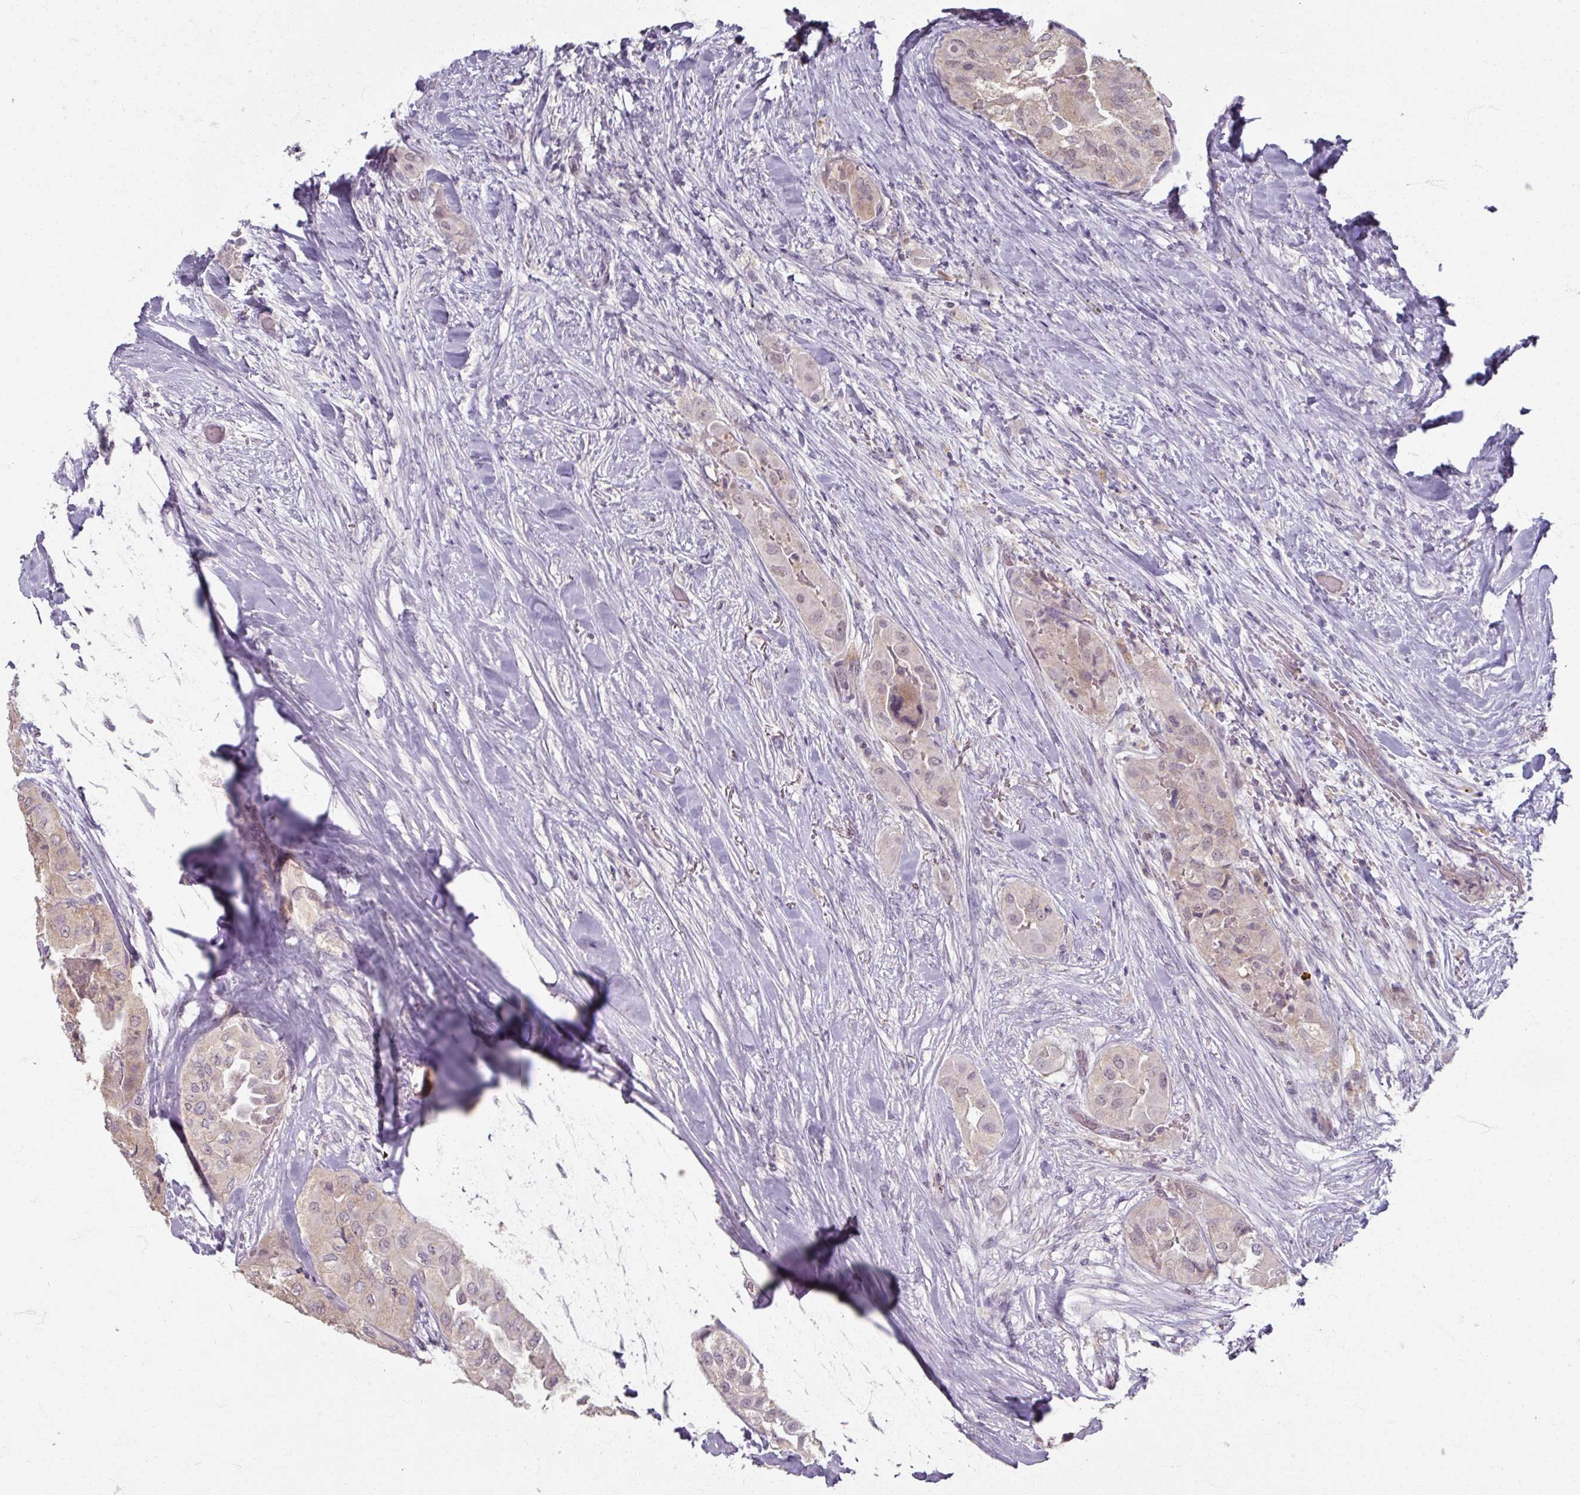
{"staining": {"intensity": "weak", "quantity": ">75%", "location": "cytoplasmic/membranous"}, "tissue": "thyroid cancer", "cell_type": "Tumor cells", "image_type": "cancer", "snomed": [{"axis": "morphology", "description": "Normal tissue, NOS"}, {"axis": "morphology", "description": "Papillary adenocarcinoma, NOS"}, {"axis": "topography", "description": "Thyroid gland"}], "caption": "About >75% of tumor cells in papillary adenocarcinoma (thyroid) demonstrate weak cytoplasmic/membranous protein expression as visualized by brown immunohistochemical staining.", "gene": "SOX11", "patient": {"sex": "female", "age": 59}}